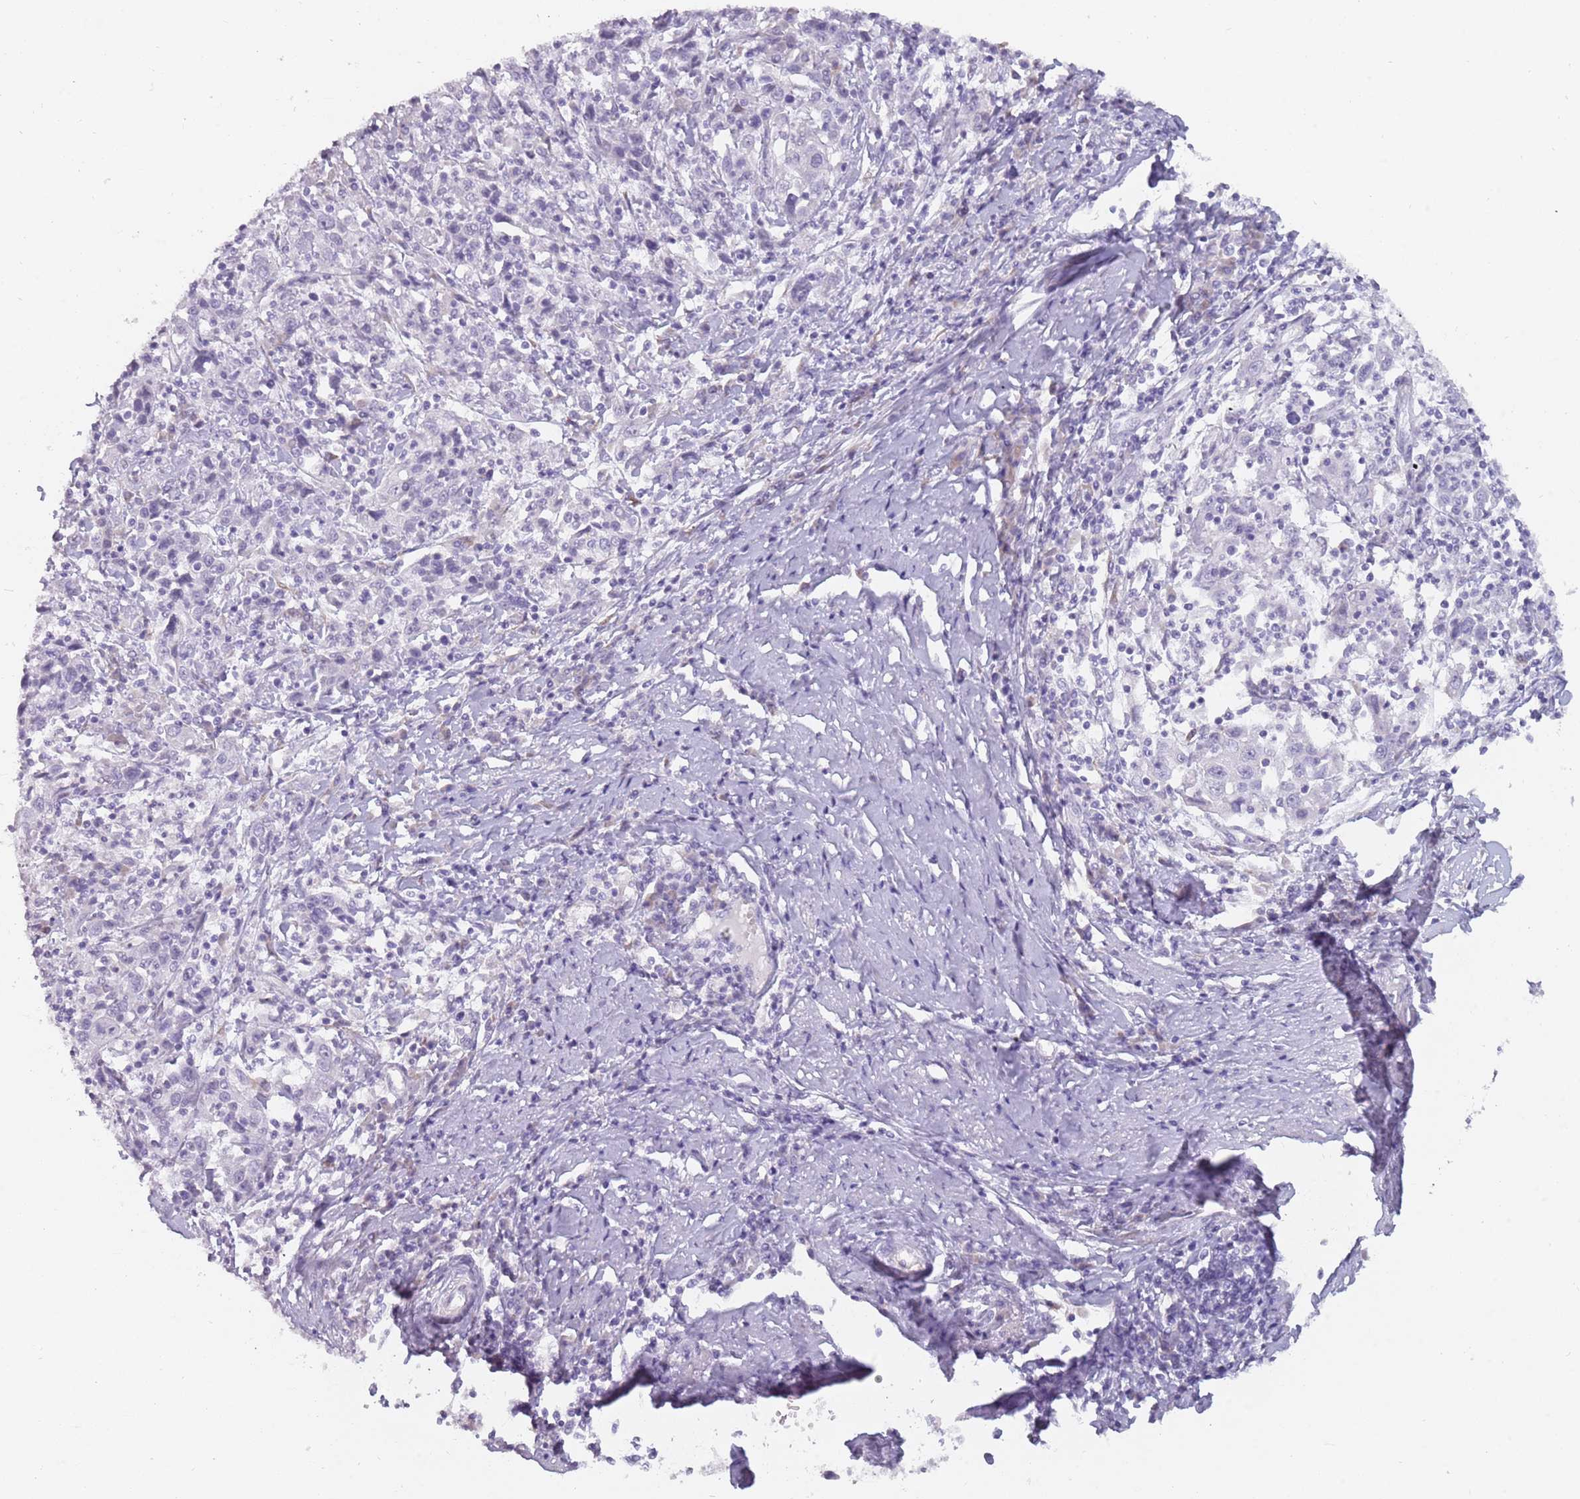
{"staining": {"intensity": "negative", "quantity": "none", "location": "none"}, "tissue": "cervical cancer", "cell_type": "Tumor cells", "image_type": "cancer", "snomed": [{"axis": "morphology", "description": "Squamous cell carcinoma, NOS"}, {"axis": "topography", "description": "Cervix"}], "caption": "Human cervical squamous cell carcinoma stained for a protein using IHC shows no staining in tumor cells.", "gene": "DDX4", "patient": {"sex": "female", "age": 46}}